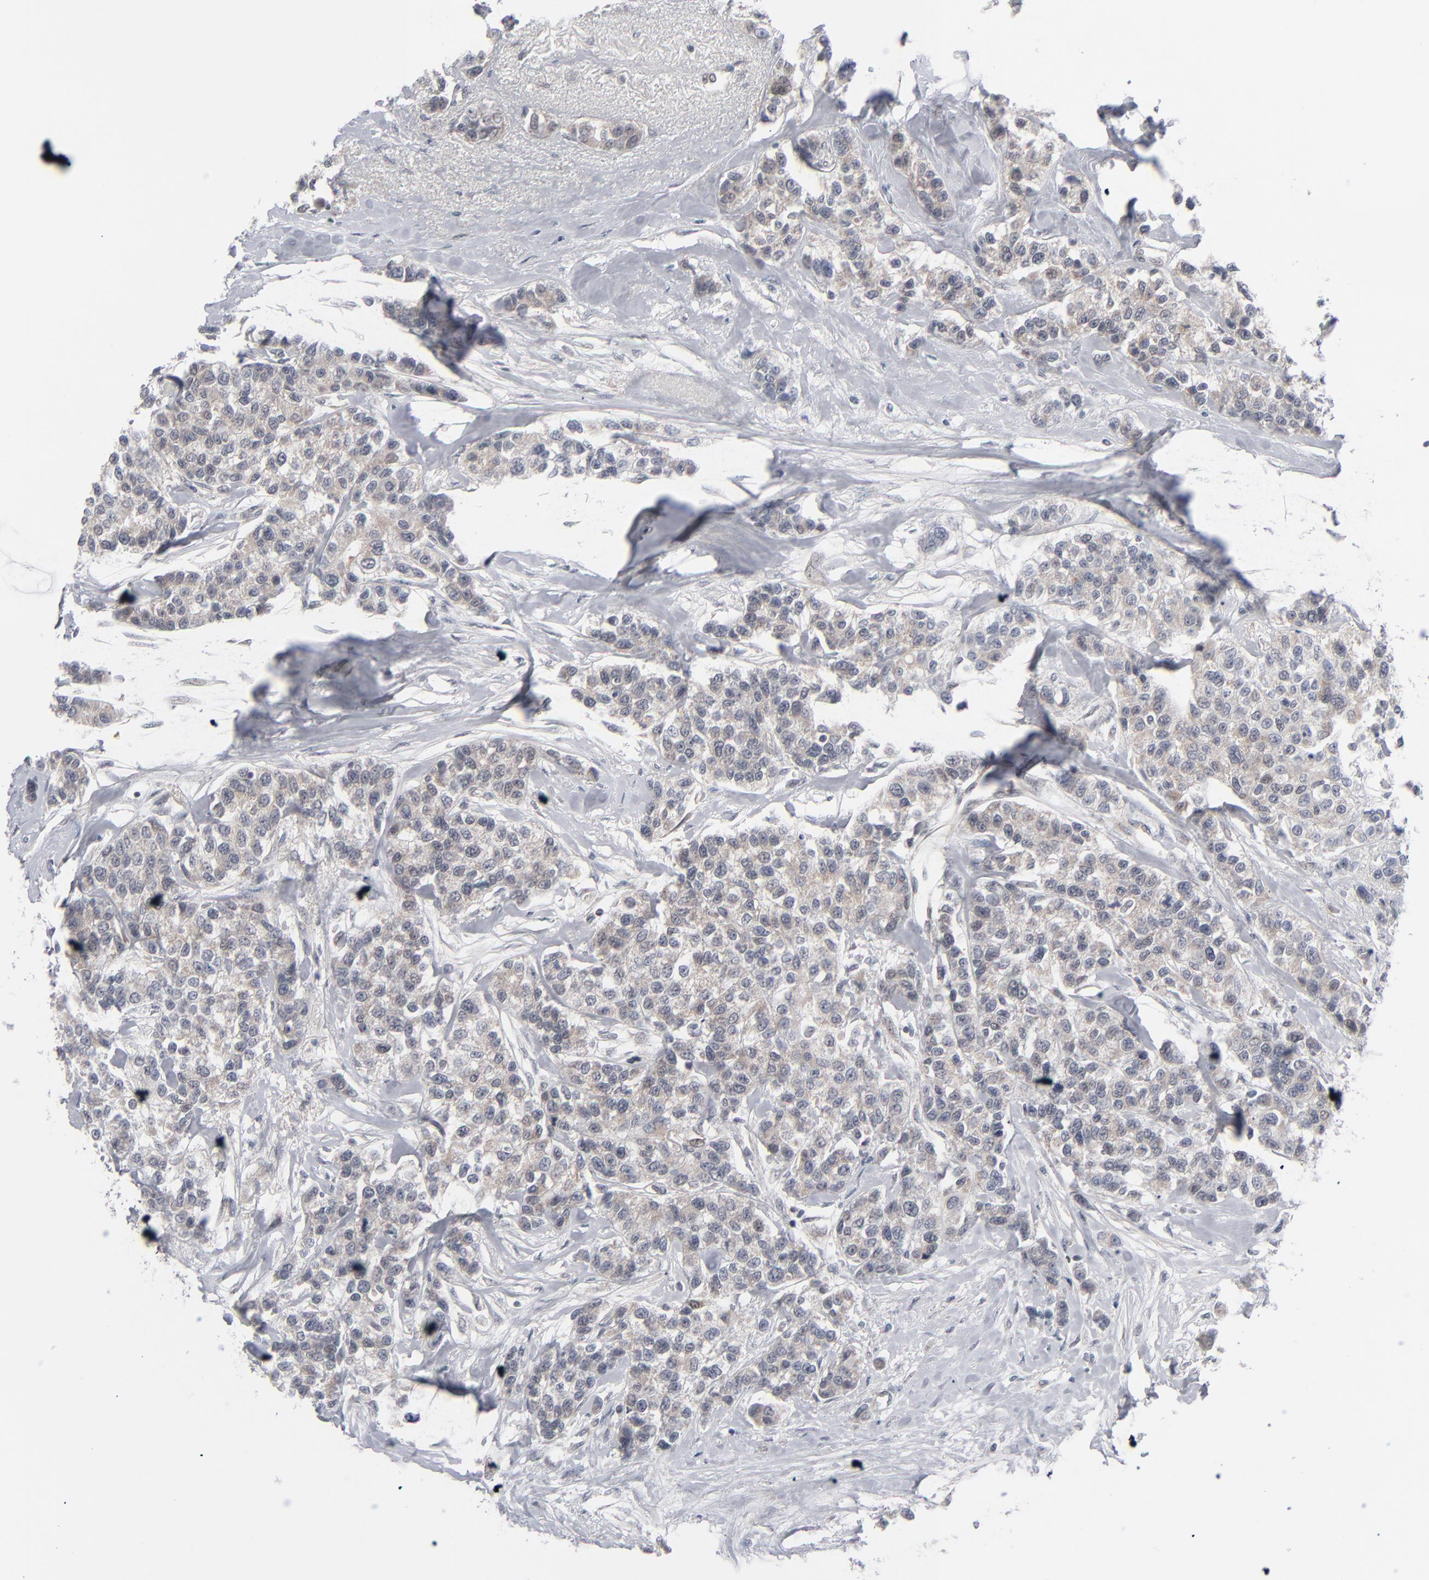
{"staining": {"intensity": "weak", "quantity": ">75%", "location": "cytoplasmic/membranous"}, "tissue": "breast cancer", "cell_type": "Tumor cells", "image_type": "cancer", "snomed": [{"axis": "morphology", "description": "Duct carcinoma"}, {"axis": "topography", "description": "Breast"}], "caption": "Human breast invasive ductal carcinoma stained with a protein marker exhibits weak staining in tumor cells.", "gene": "POF1B", "patient": {"sex": "female", "age": 51}}